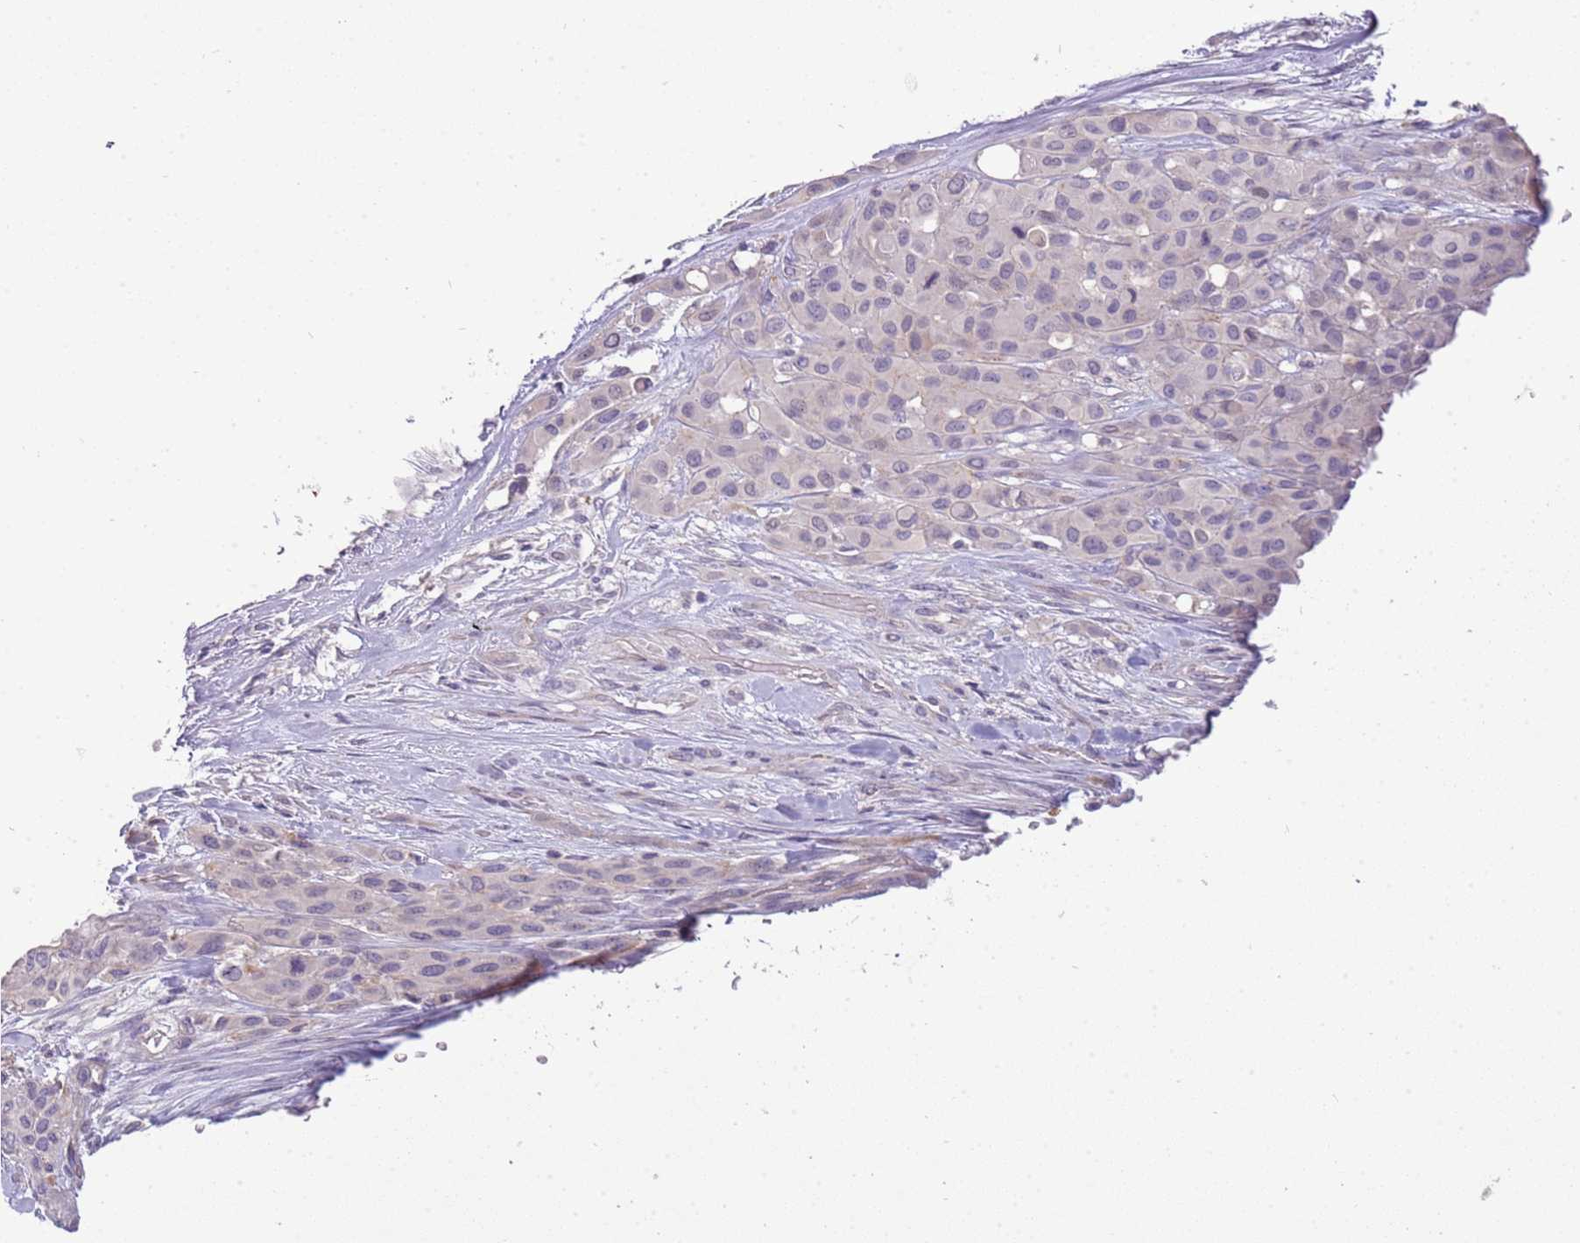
{"staining": {"intensity": "negative", "quantity": "none", "location": "none"}, "tissue": "melanoma", "cell_type": "Tumor cells", "image_type": "cancer", "snomed": [{"axis": "morphology", "description": "Malignant melanoma, Metastatic site"}, {"axis": "topography", "description": "Skin"}], "caption": "This micrograph is of melanoma stained with IHC to label a protein in brown with the nuclei are counter-stained blue. There is no positivity in tumor cells.", "gene": "SCAMP5", "patient": {"sex": "female", "age": 81}}